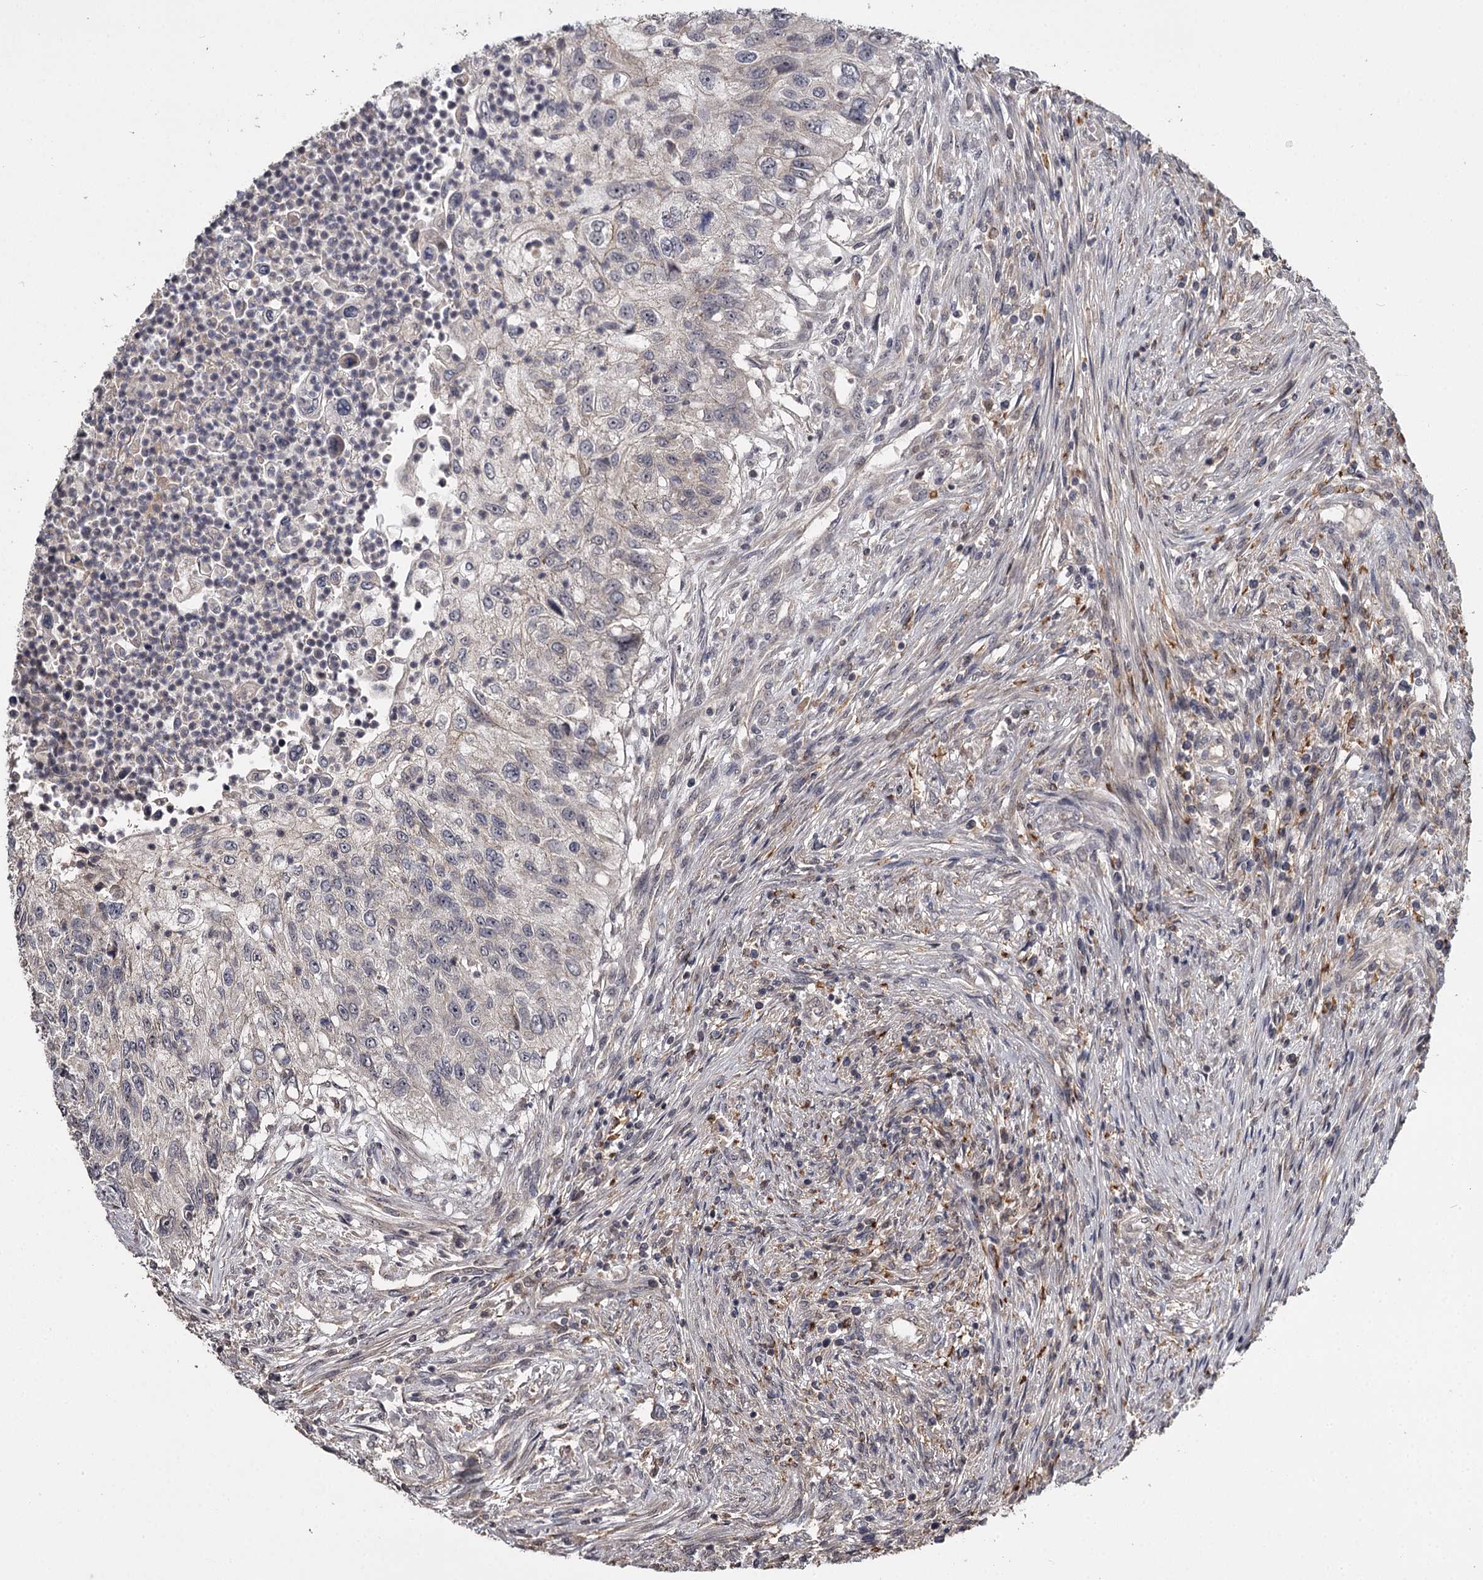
{"staining": {"intensity": "negative", "quantity": "none", "location": "none"}, "tissue": "urothelial cancer", "cell_type": "Tumor cells", "image_type": "cancer", "snomed": [{"axis": "morphology", "description": "Urothelial carcinoma, High grade"}, {"axis": "topography", "description": "Urinary bladder"}], "caption": "Immunohistochemistry (IHC) of human urothelial cancer reveals no staining in tumor cells.", "gene": "CWF19L2", "patient": {"sex": "female", "age": 60}}